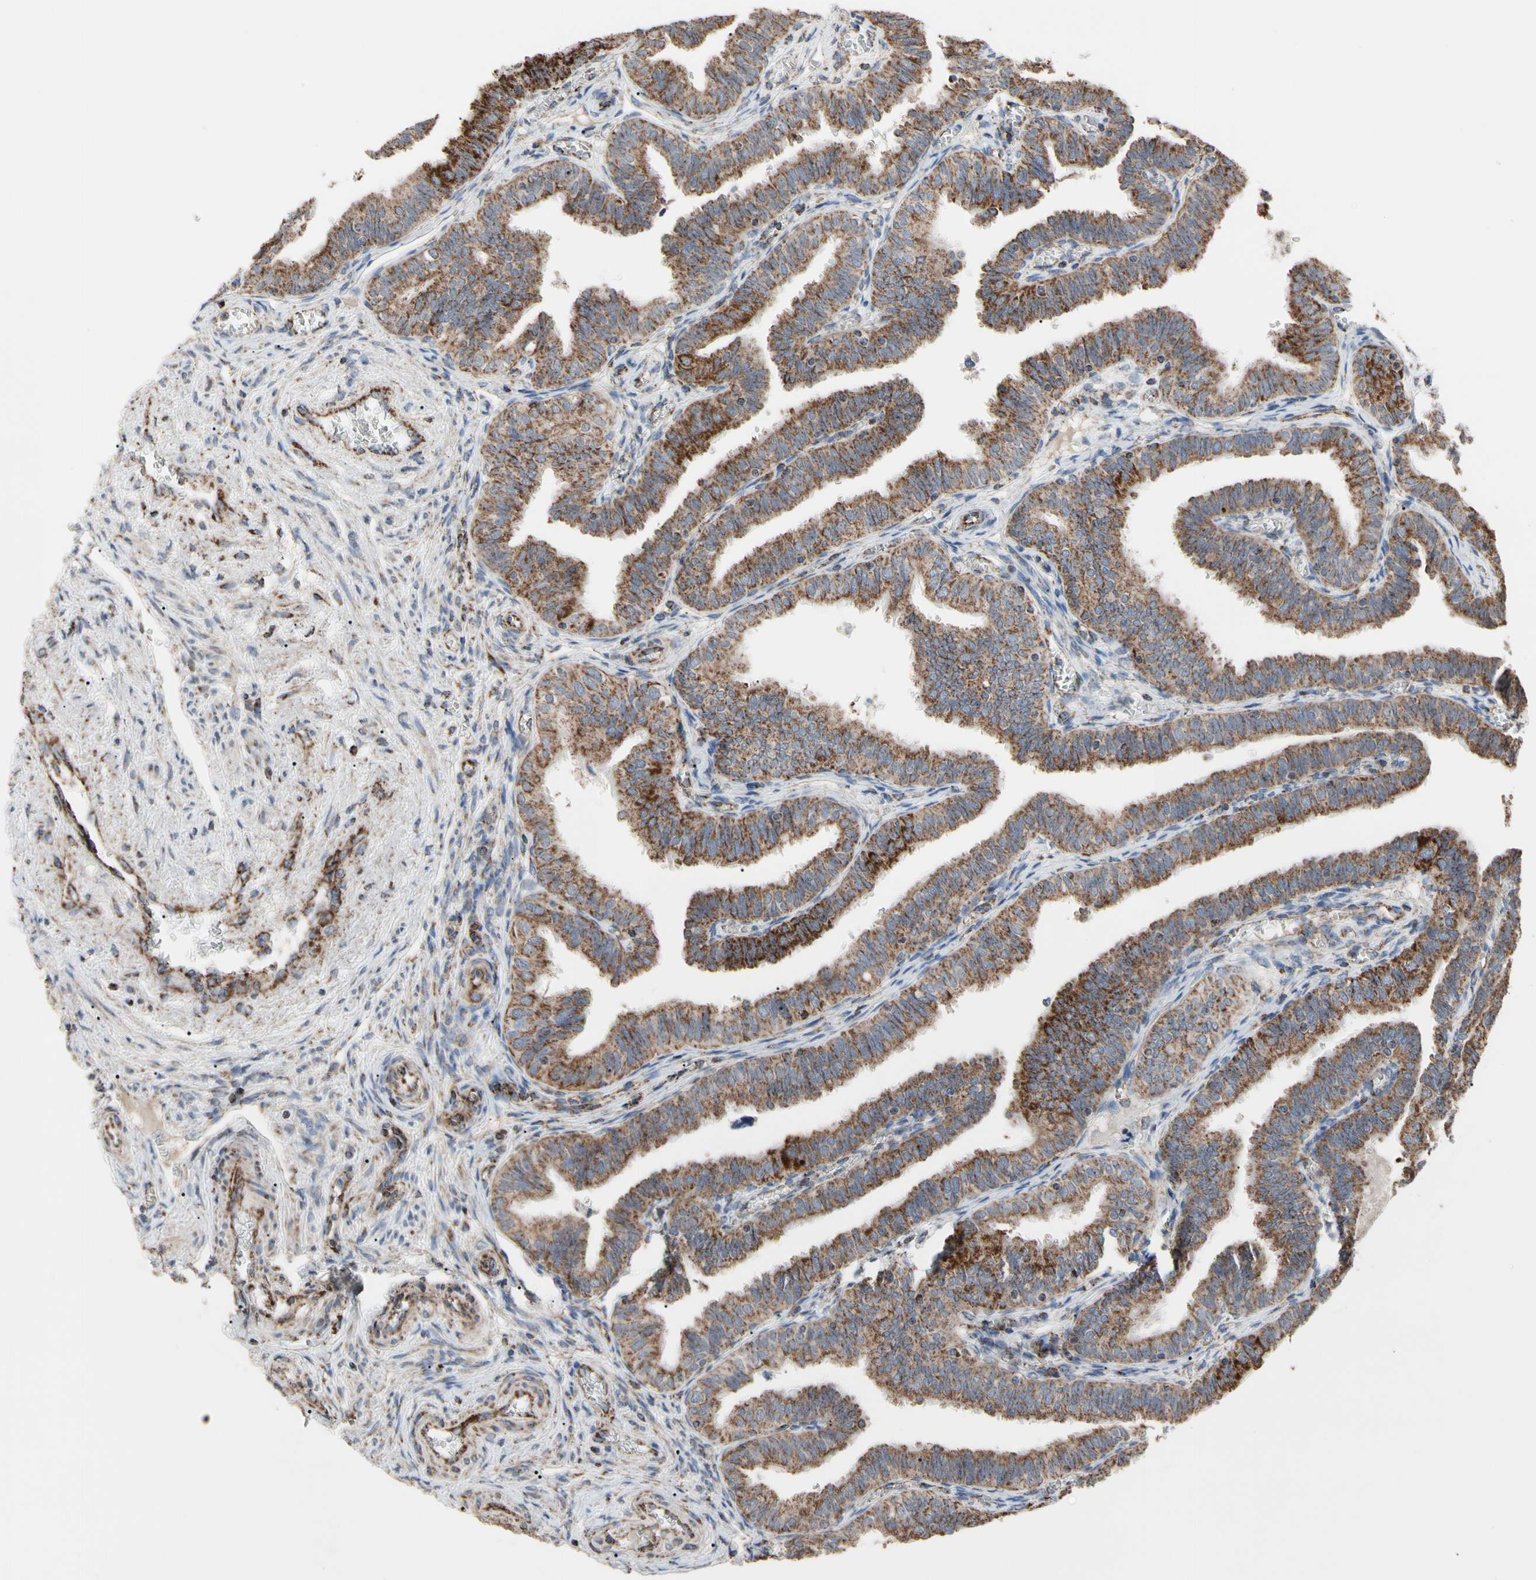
{"staining": {"intensity": "strong", "quantity": ">75%", "location": "cytoplasmic/membranous"}, "tissue": "fallopian tube", "cell_type": "Glandular cells", "image_type": "normal", "snomed": [{"axis": "morphology", "description": "Normal tissue, NOS"}, {"axis": "topography", "description": "Fallopian tube"}], "caption": "Protein analysis of normal fallopian tube shows strong cytoplasmic/membranous staining in about >75% of glandular cells.", "gene": "FAM110B", "patient": {"sex": "female", "age": 46}}